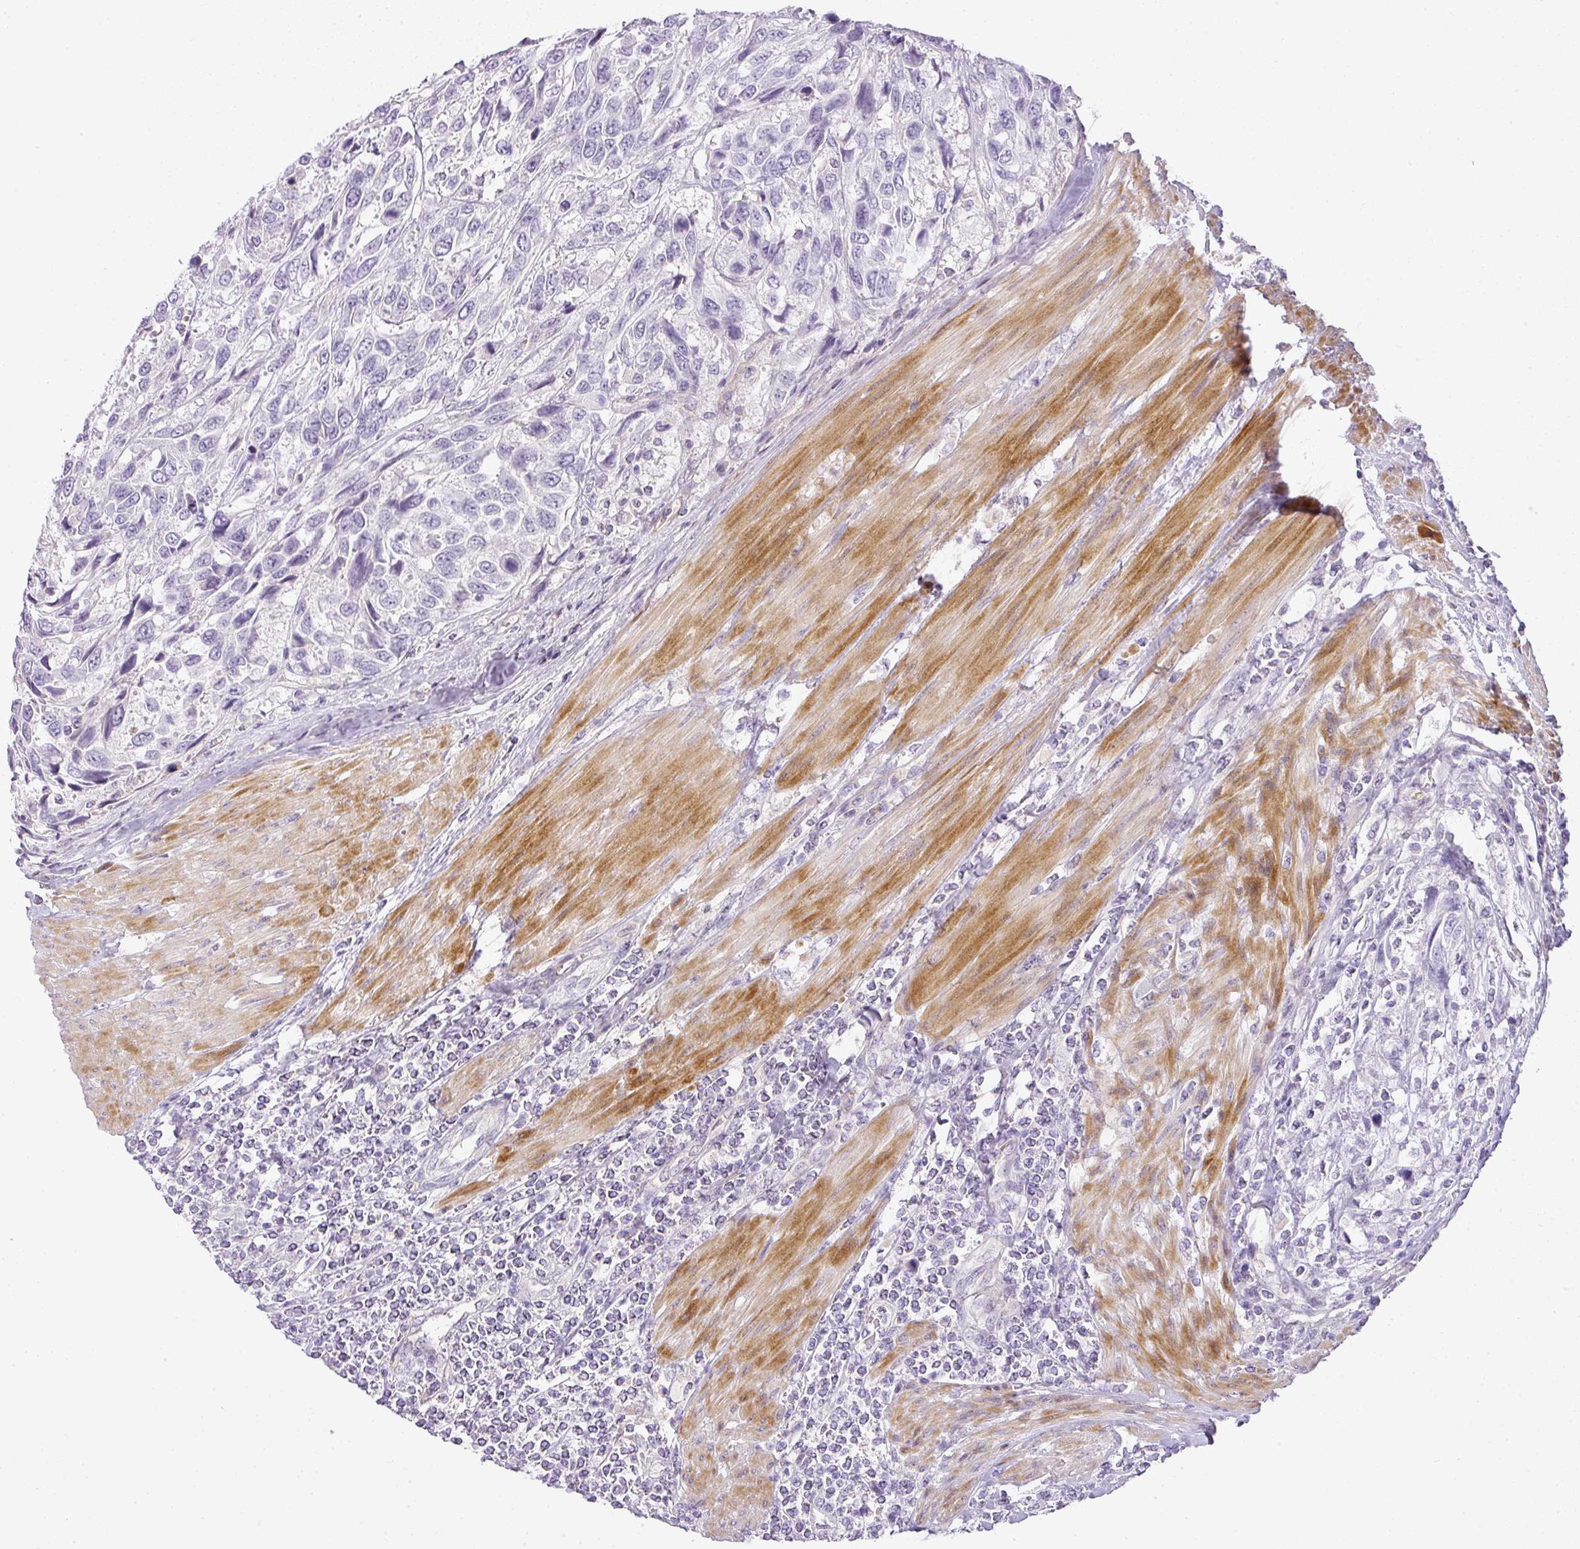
{"staining": {"intensity": "negative", "quantity": "none", "location": "none"}, "tissue": "urothelial cancer", "cell_type": "Tumor cells", "image_type": "cancer", "snomed": [{"axis": "morphology", "description": "Urothelial carcinoma, High grade"}, {"axis": "topography", "description": "Urinary bladder"}], "caption": "The histopathology image exhibits no staining of tumor cells in urothelial cancer.", "gene": "RAX2", "patient": {"sex": "female", "age": 70}}